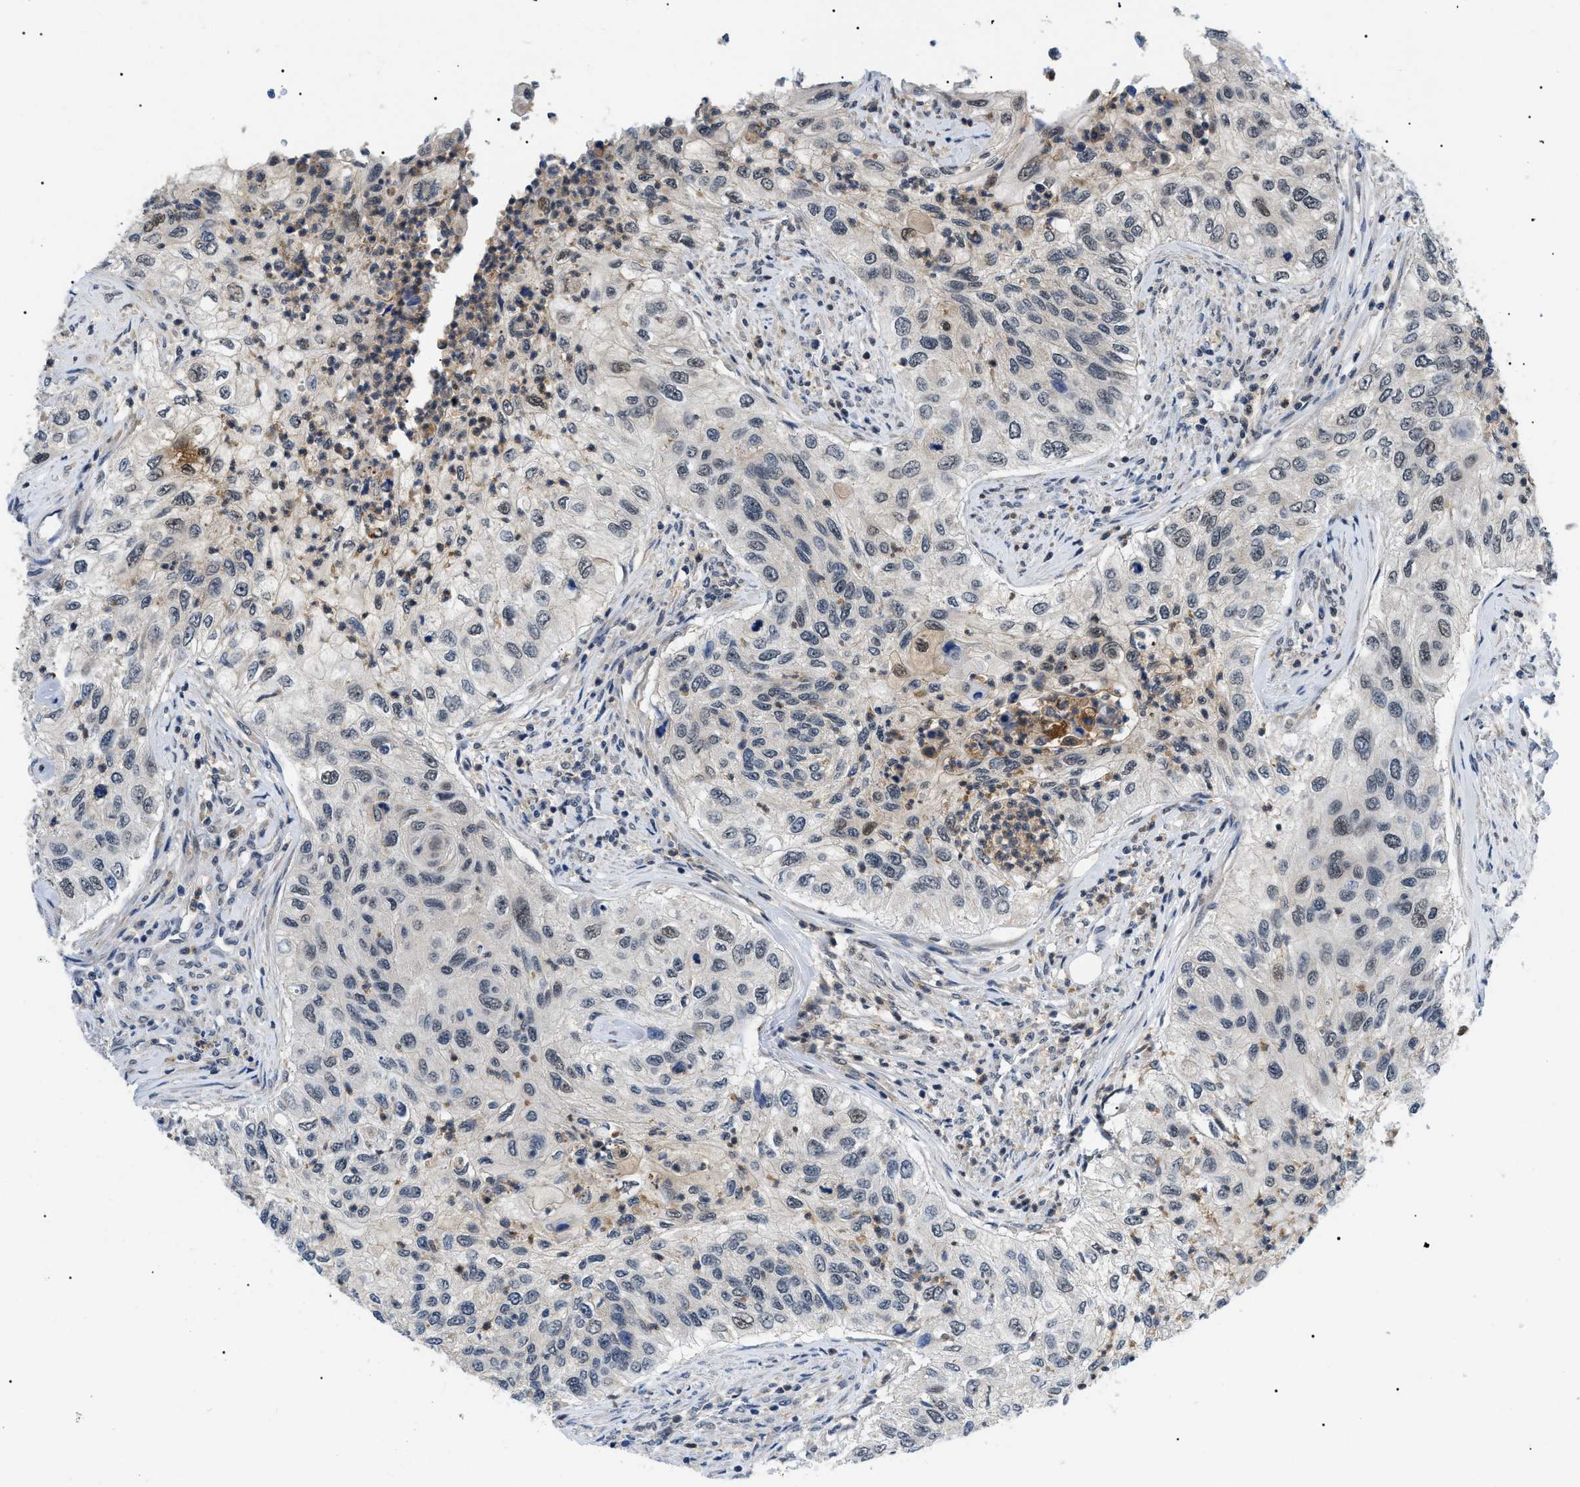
{"staining": {"intensity": "weak", "quantity": "<25%", "location": "nuclear"}, "tissue": "urothelial cancer", "cell_type": "Tumor cells", "image_type": "cancer", "snomed": [{"axis": "morphology", "description": "Urothelial carcinoma, High grade"}, {"axis": "topography", "description": "Urinary bladder"}], "caption": "Histopathology image shows no protein staining in tumor cells of urothelial cancer tissue.", "gene": "RBM15", "patient": {"sex": "female", "age": 60}}